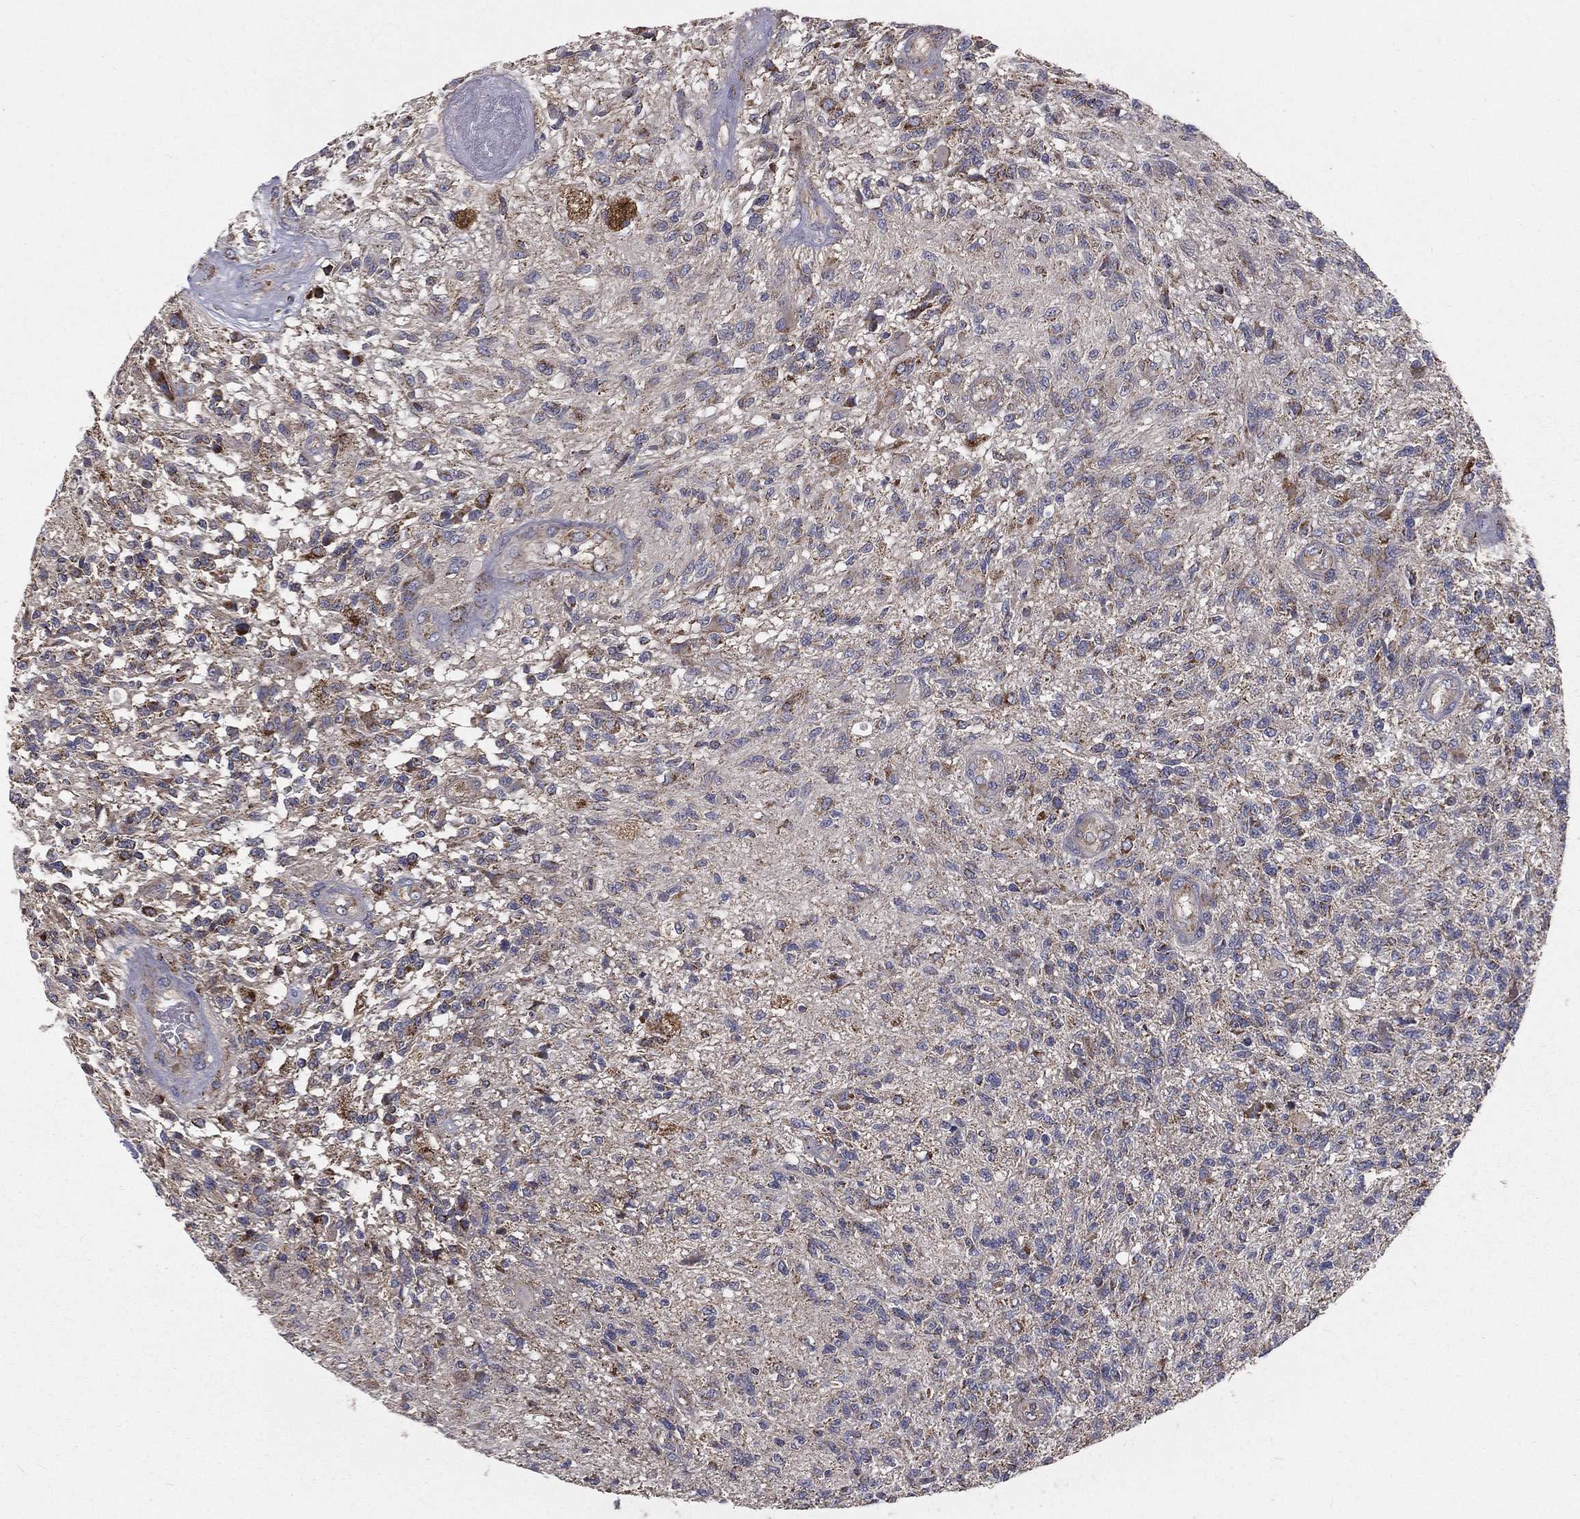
{"staining": {"intensity": "negative", "quantity": "none", "location": "none"}, "tissue": "glioma", "cell_type": "Tumor cells", "image_type": "cancer", "snomed": [{"axis": "morphology", "description": "Glioma, malignant, High grade"}, {"axis": "topography", "description": "Brain"}], "caption": "Glioma was stained to show a protein in brown. There is no significant positivity in tumor cells.", "gene": "HADH", "patient": {"sex": "male", "age": 56}}